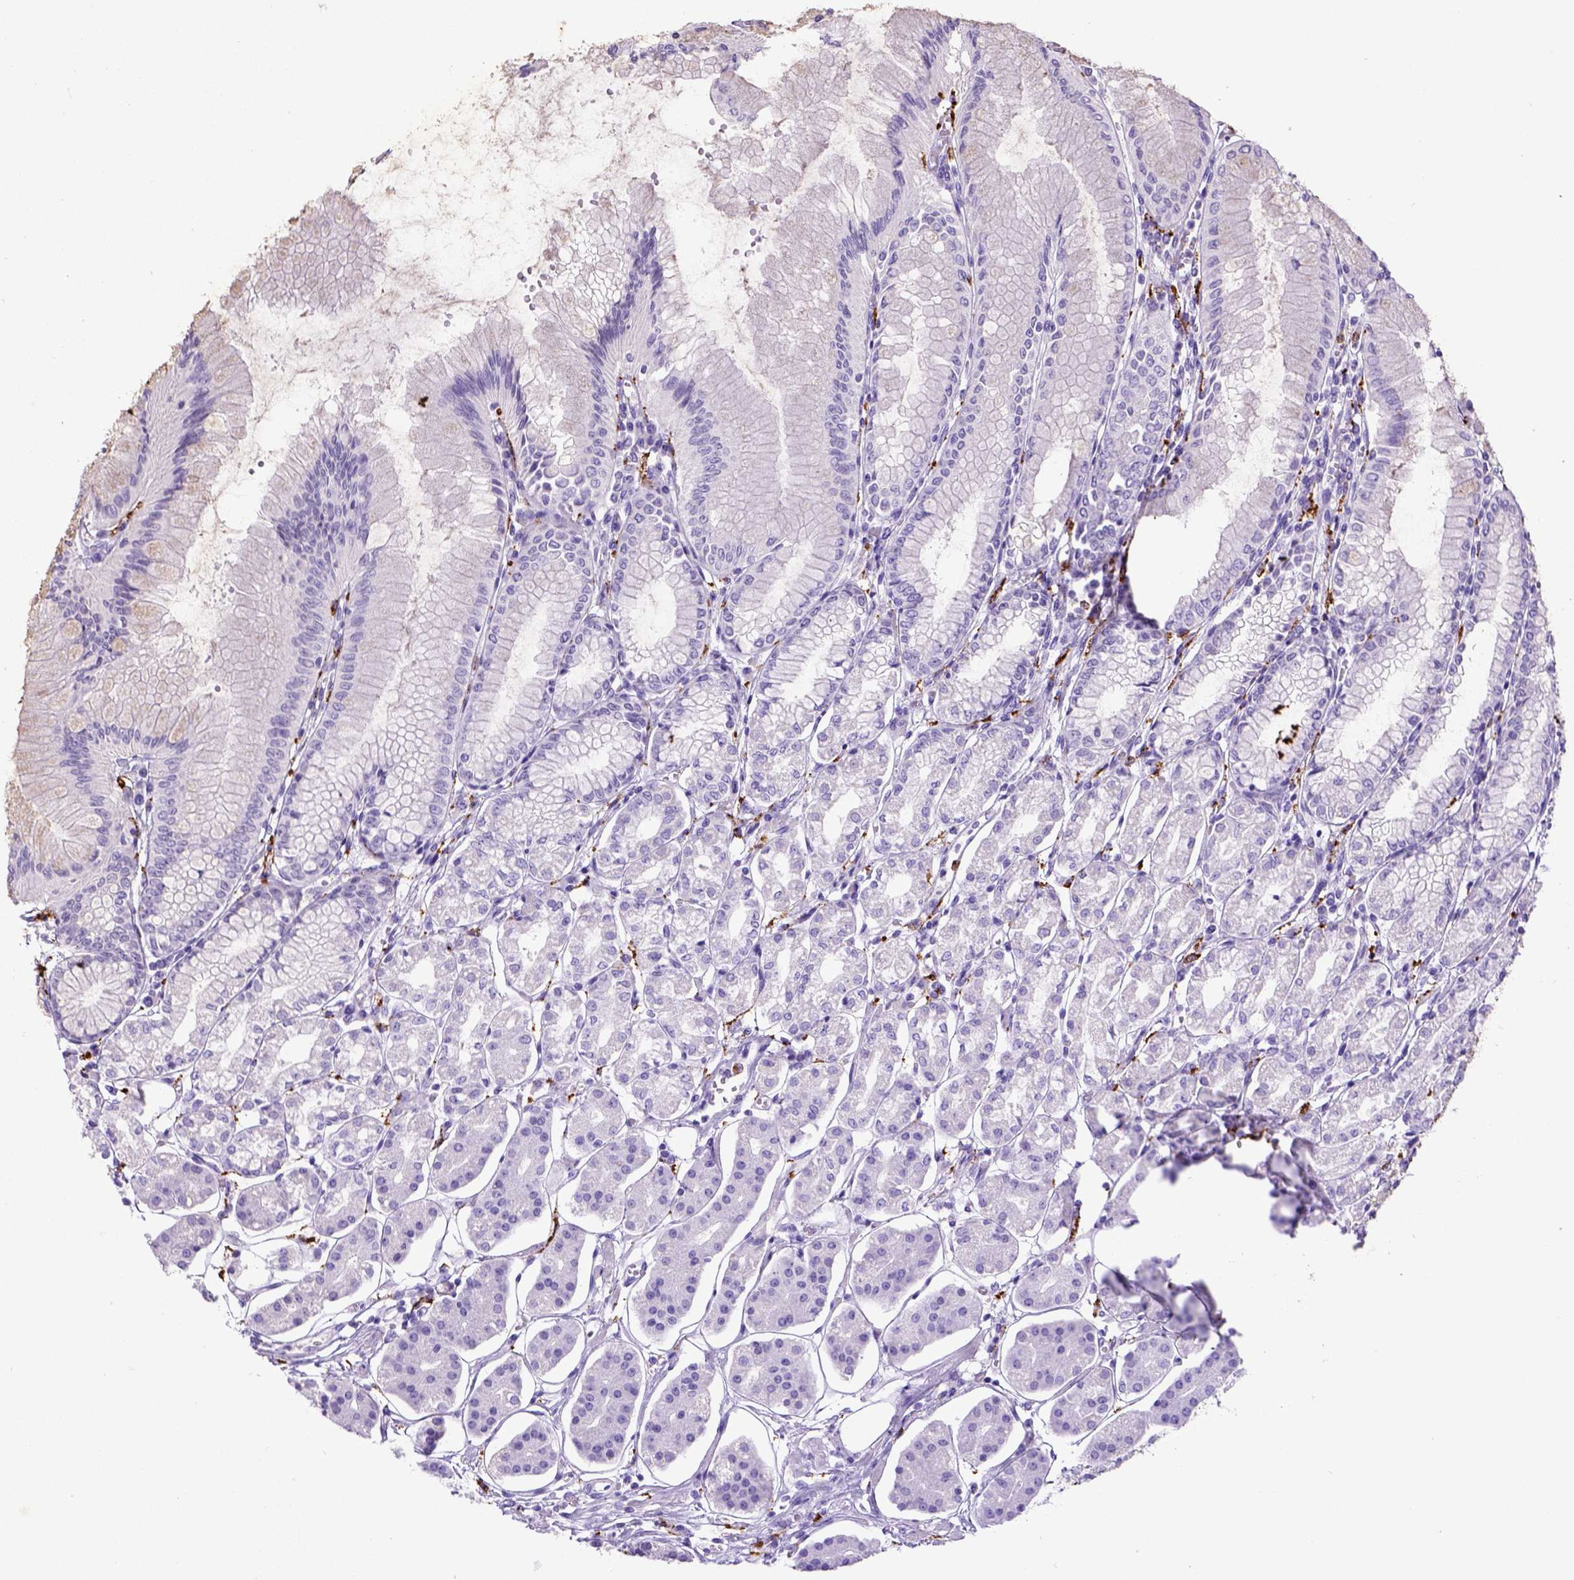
{"staining": {"intensity": "negative", "quantity": "none", "location": "none"}, "tissue": "stomach", "cell_type": "Glandular cells", "image_type": "normal", "snomed": [{"axis": "morphology", "description": "Normal tissue, NOS"}, {"axis": "topography", "description": "Skeletal muscle"}, {"axis": "topography", "description": "Stomach"}], "caption": "Glandular cells are negative for brown protein staining in benign stomach. Nuclei are stained in blue.", "gene": "CD68", "patient": {"sex": "female", "age": 57}}